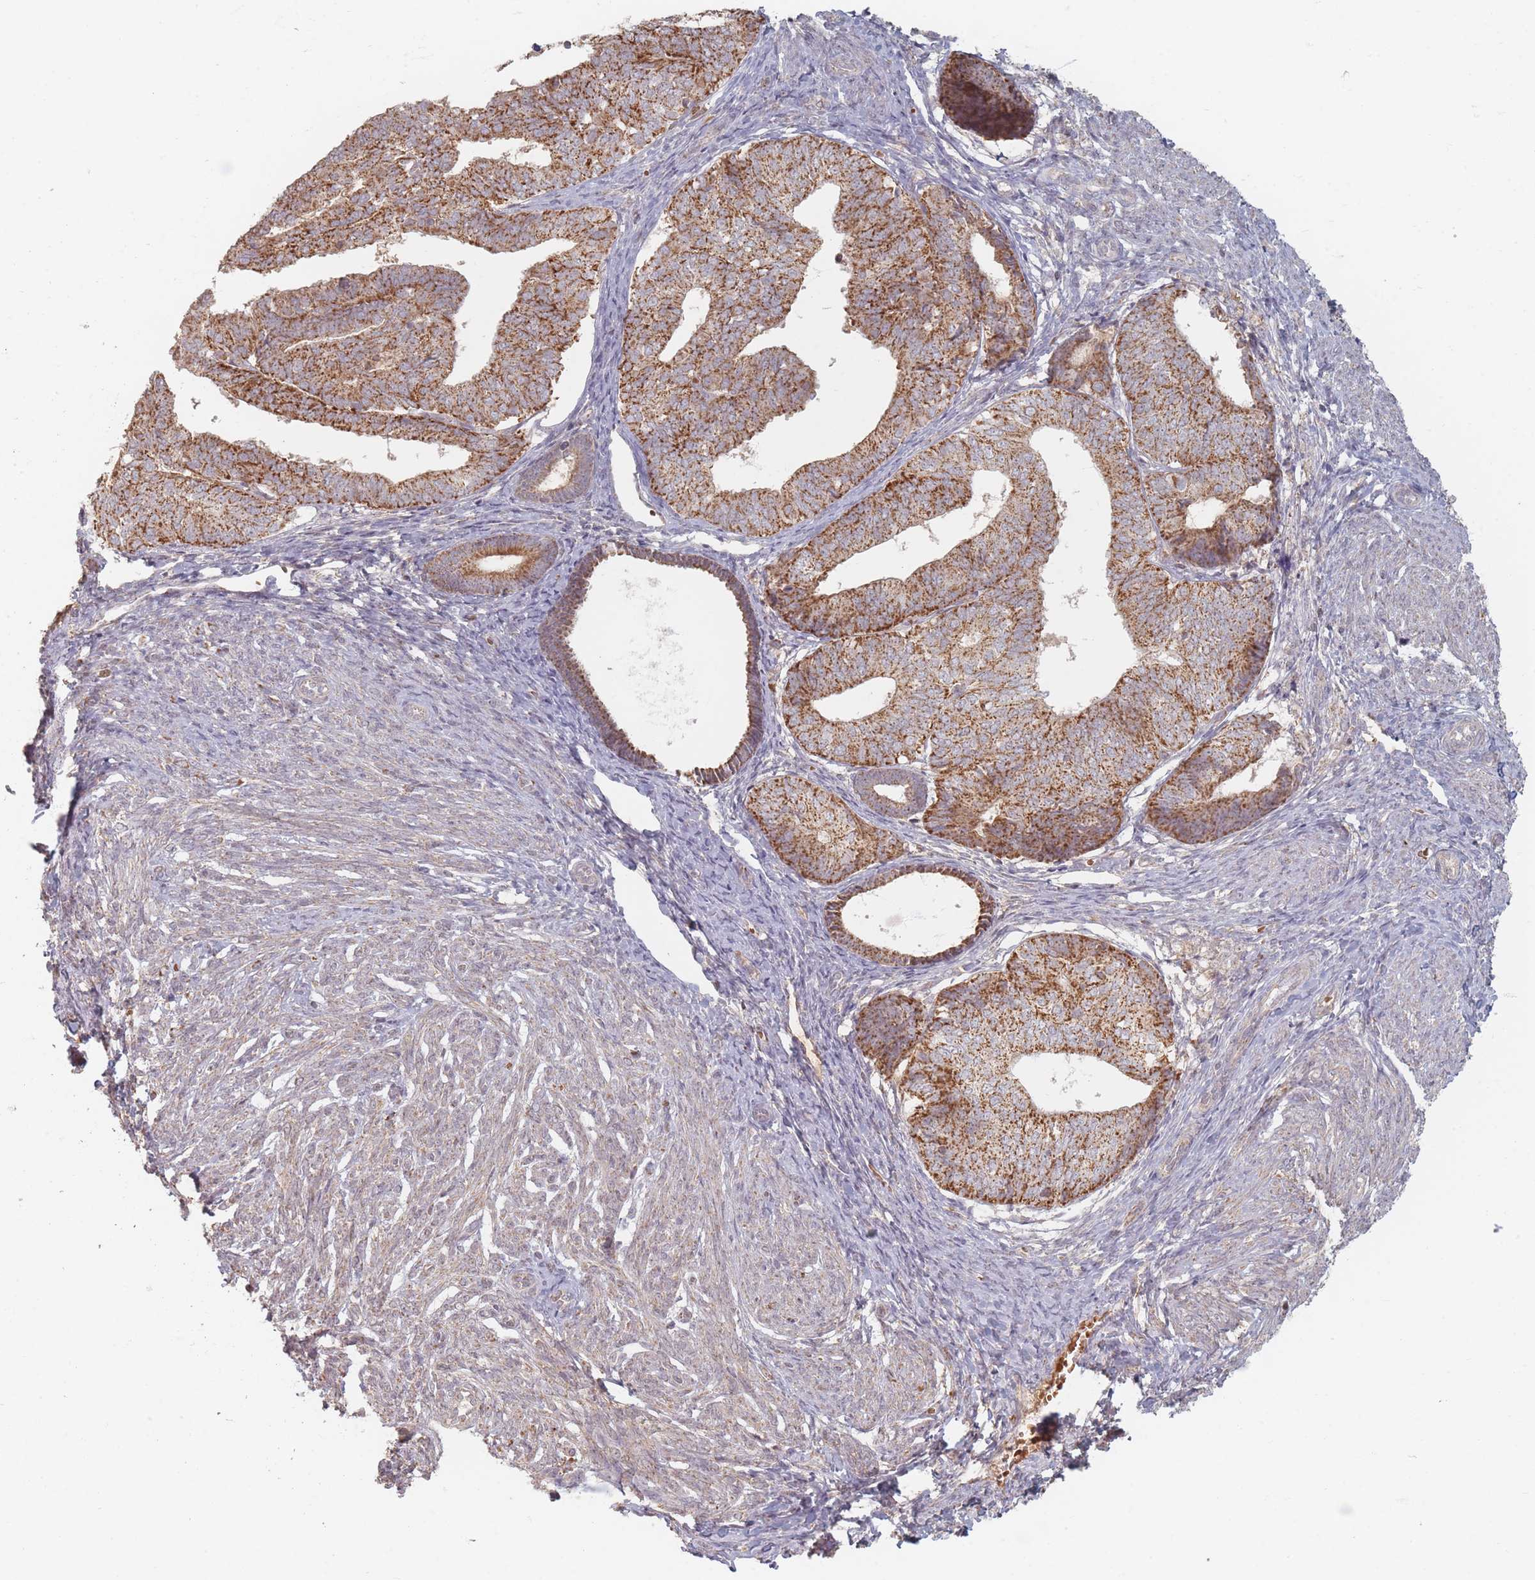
{"staining": {"intensity": "moderate", "quantity": ">75%", "location": "cytoplasmic/membranous"}, "tissue": "endometrial cancer", "cell_type": "Tumor cells", "image_type": "cancer", "snomed": [{"axis": "morphology", "description": "Adenocarcinoma, NOS"}, {"axis": "topography", "description": "Endometrium"}], "caption": "Protein expression analysis of adenocarcinoma (endometrial) demonstrates moderate cytoplasmic/membranous staining in about >75% of tumor cells.", "gene": "OR2M4", "patient": {"sex": "female", "age": 87}}